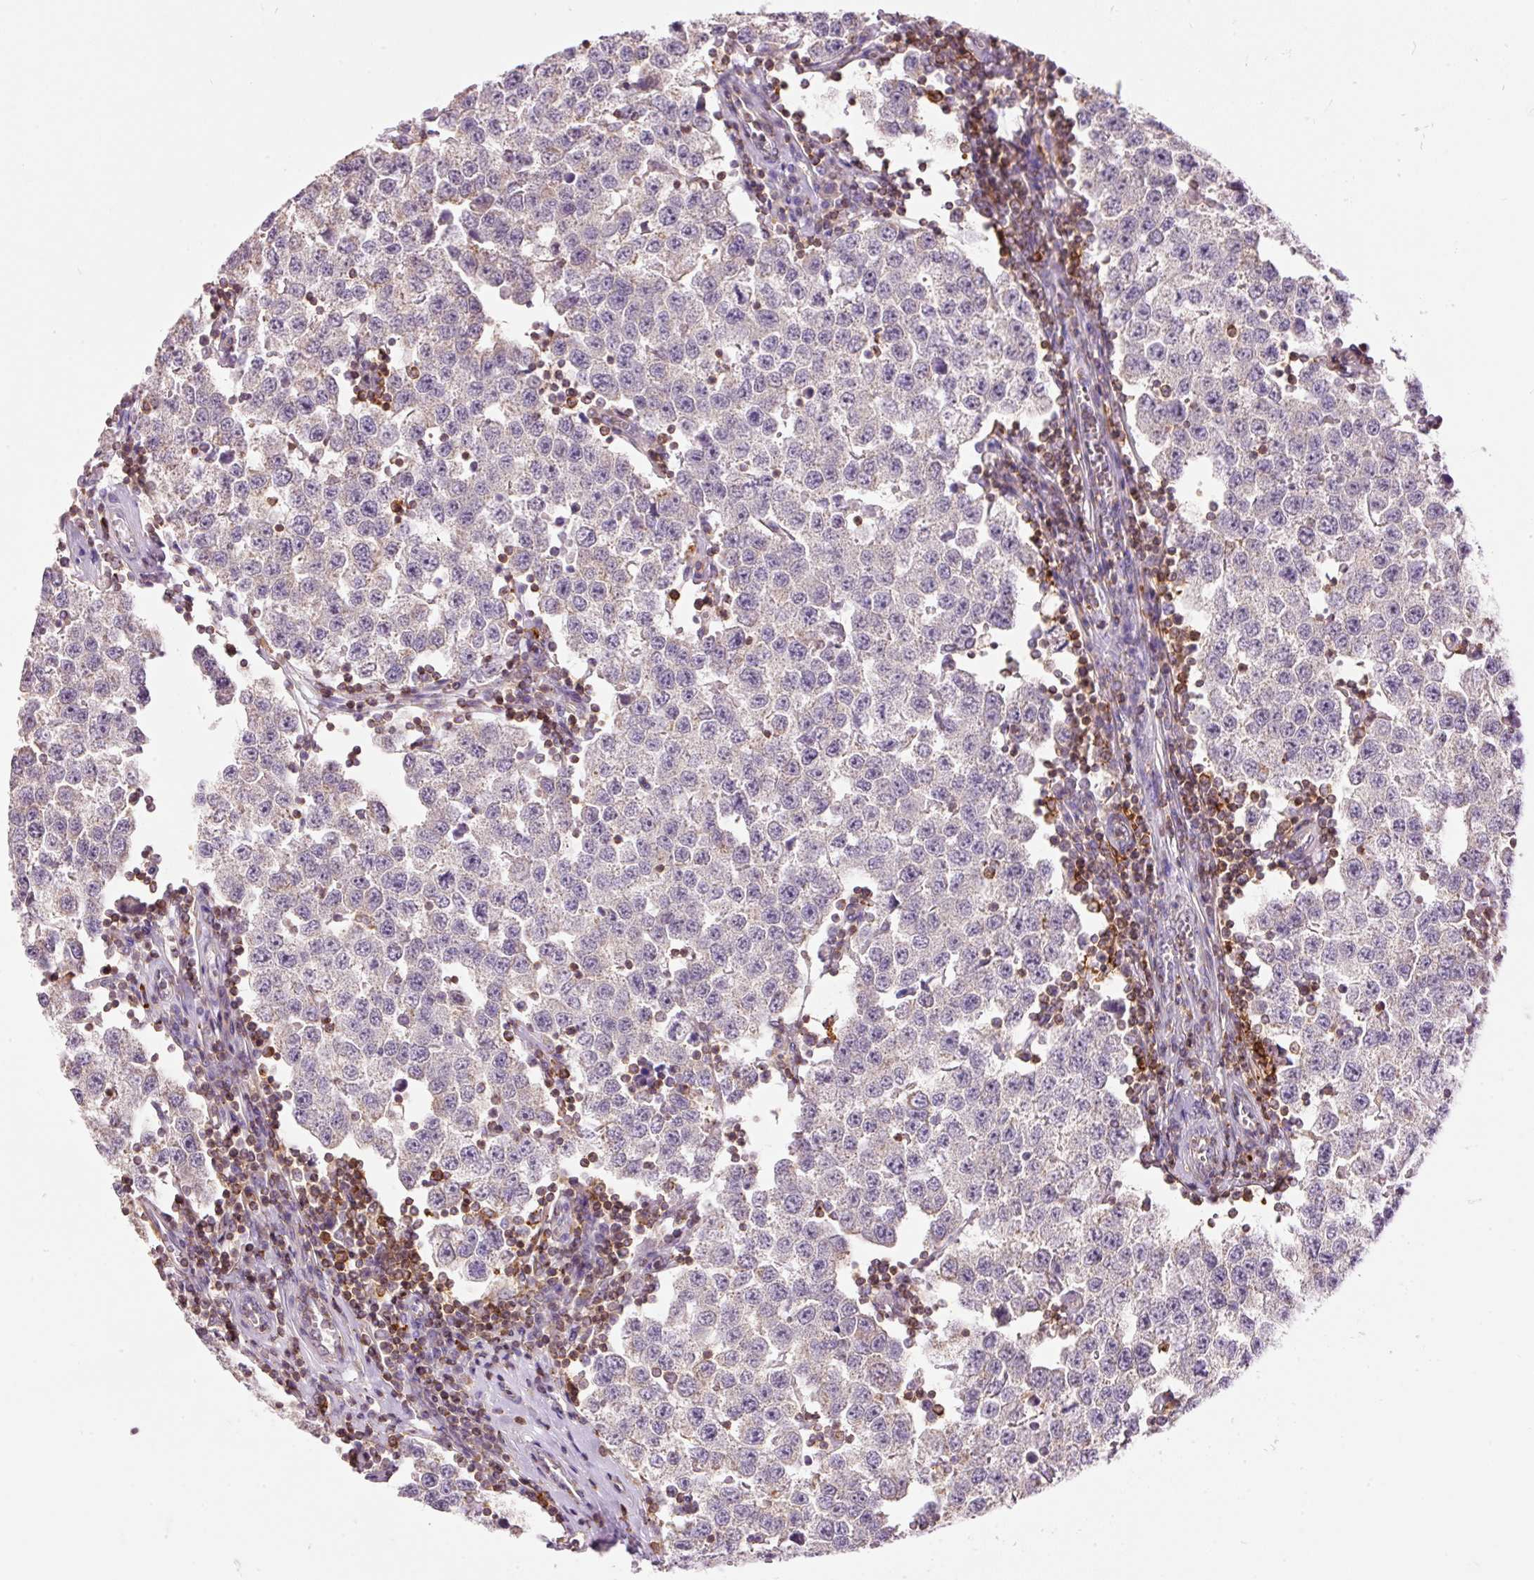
{"staining": {"intensity": "negative", "quantity": "none", "location": "none"}, "tissue": "testis cancer", "cell_type": "Tumor cells", "image_type": "cancer", "snomed": [{"axis": "morphology", "description": "Seminoma, NOS"}, {"axis": "topography", "description": "Testis"}], "caption": "The photomicrograph exhibits no significant expression in tumor cells of testis cancer (seminoma).", "gene": "DOK6", "patient": {"sex": "male", "age": 34}}